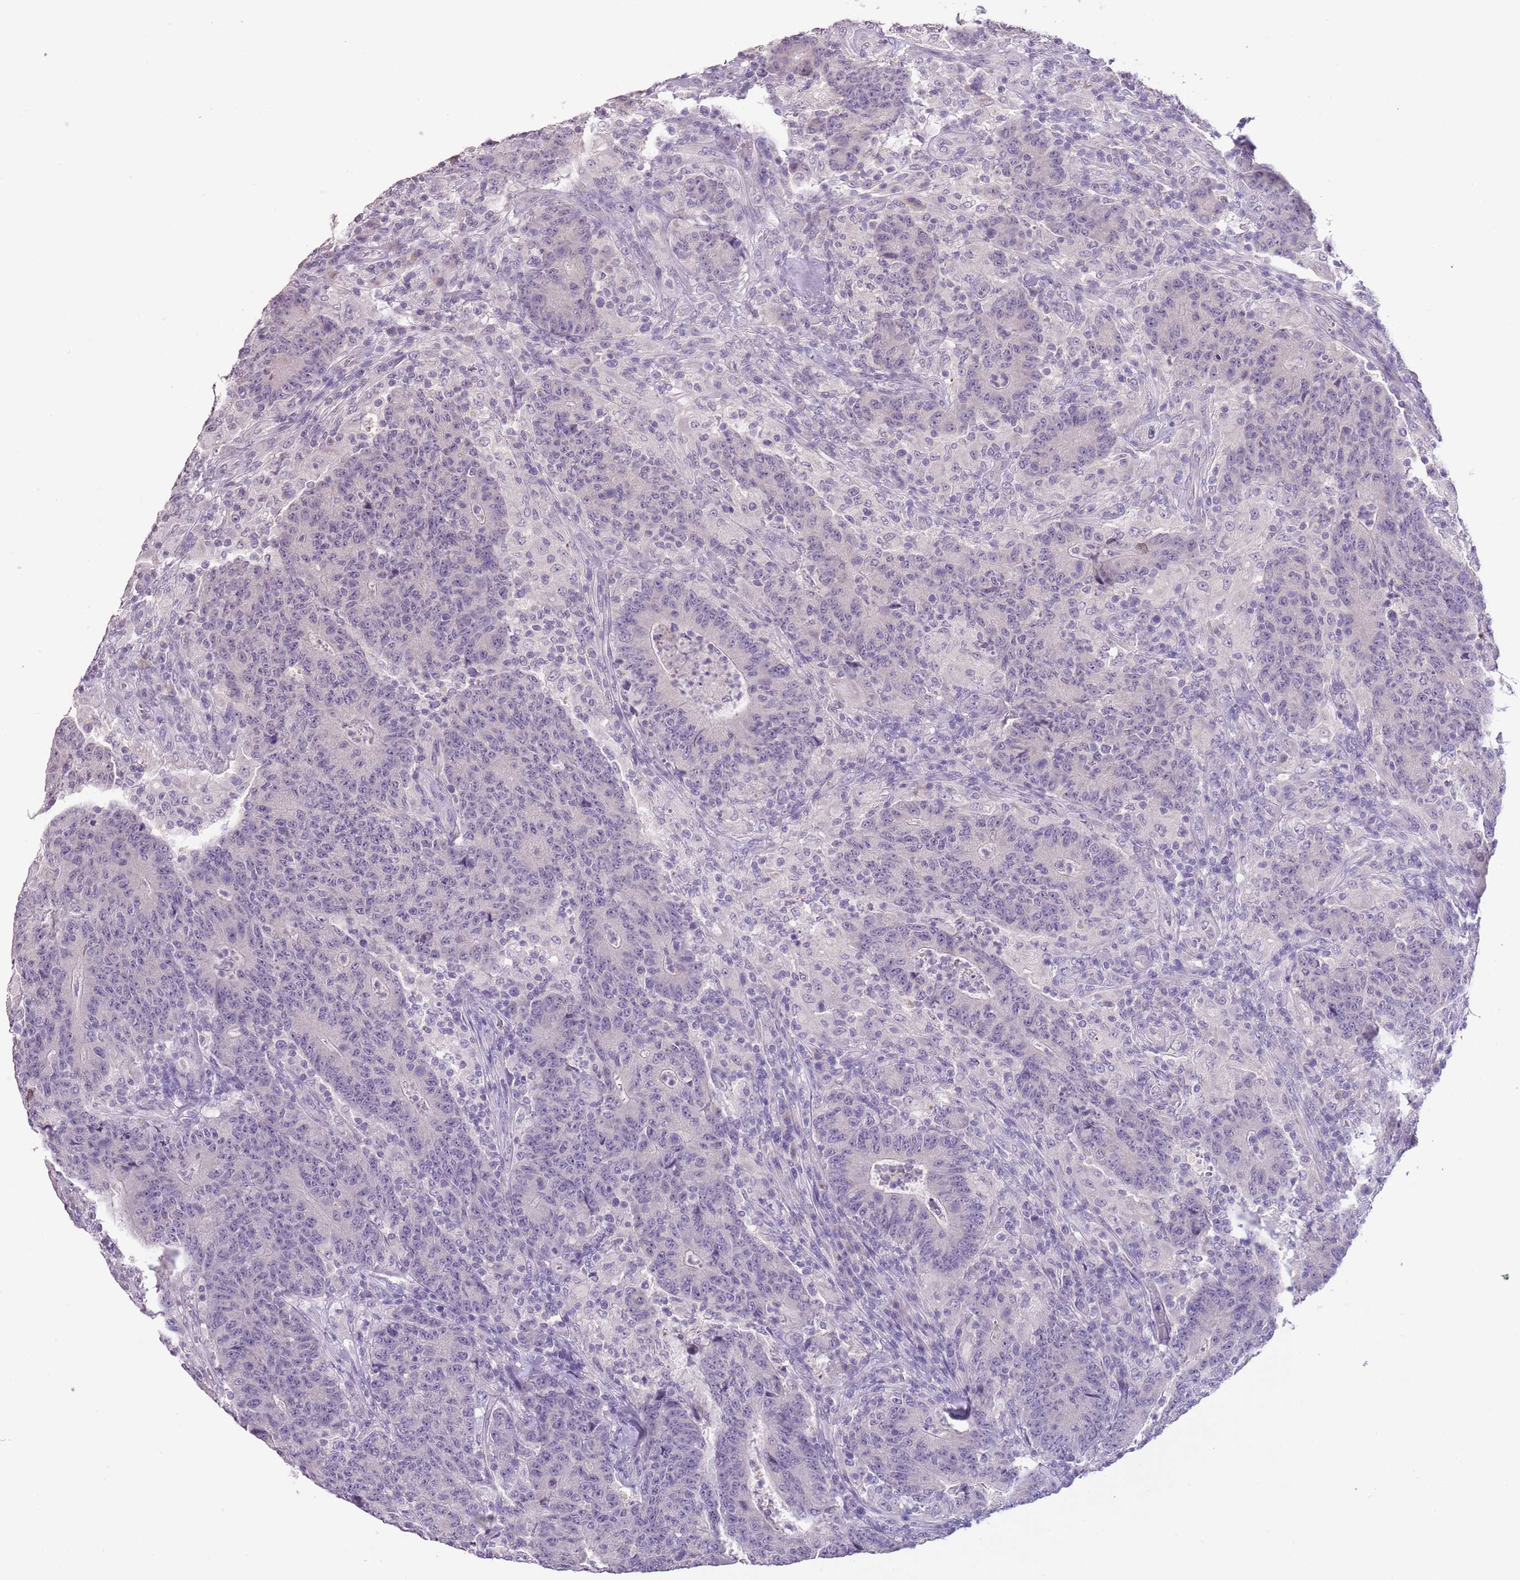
{"staining": {"intensity": "negative", "quantity": "none", "location": "none"}, "tissue": "colorectal cancer", "cell_type": "Tumor cells", "image_type": "cancer", "snomed": [{"axis": "morphology", "description": "Adenocarcinoma, NOS"}, {"axis": "topography", "description": "Colon"}], "caption": "High power microscopy histopathology image of an immunohistochemistry (IHC) micrograph of adenocarcinoma (colorectal), revealing no significant positivity in tumor cells.", "gene": "SLC35E3", "patient": {"sex": "female", "age": 75}}